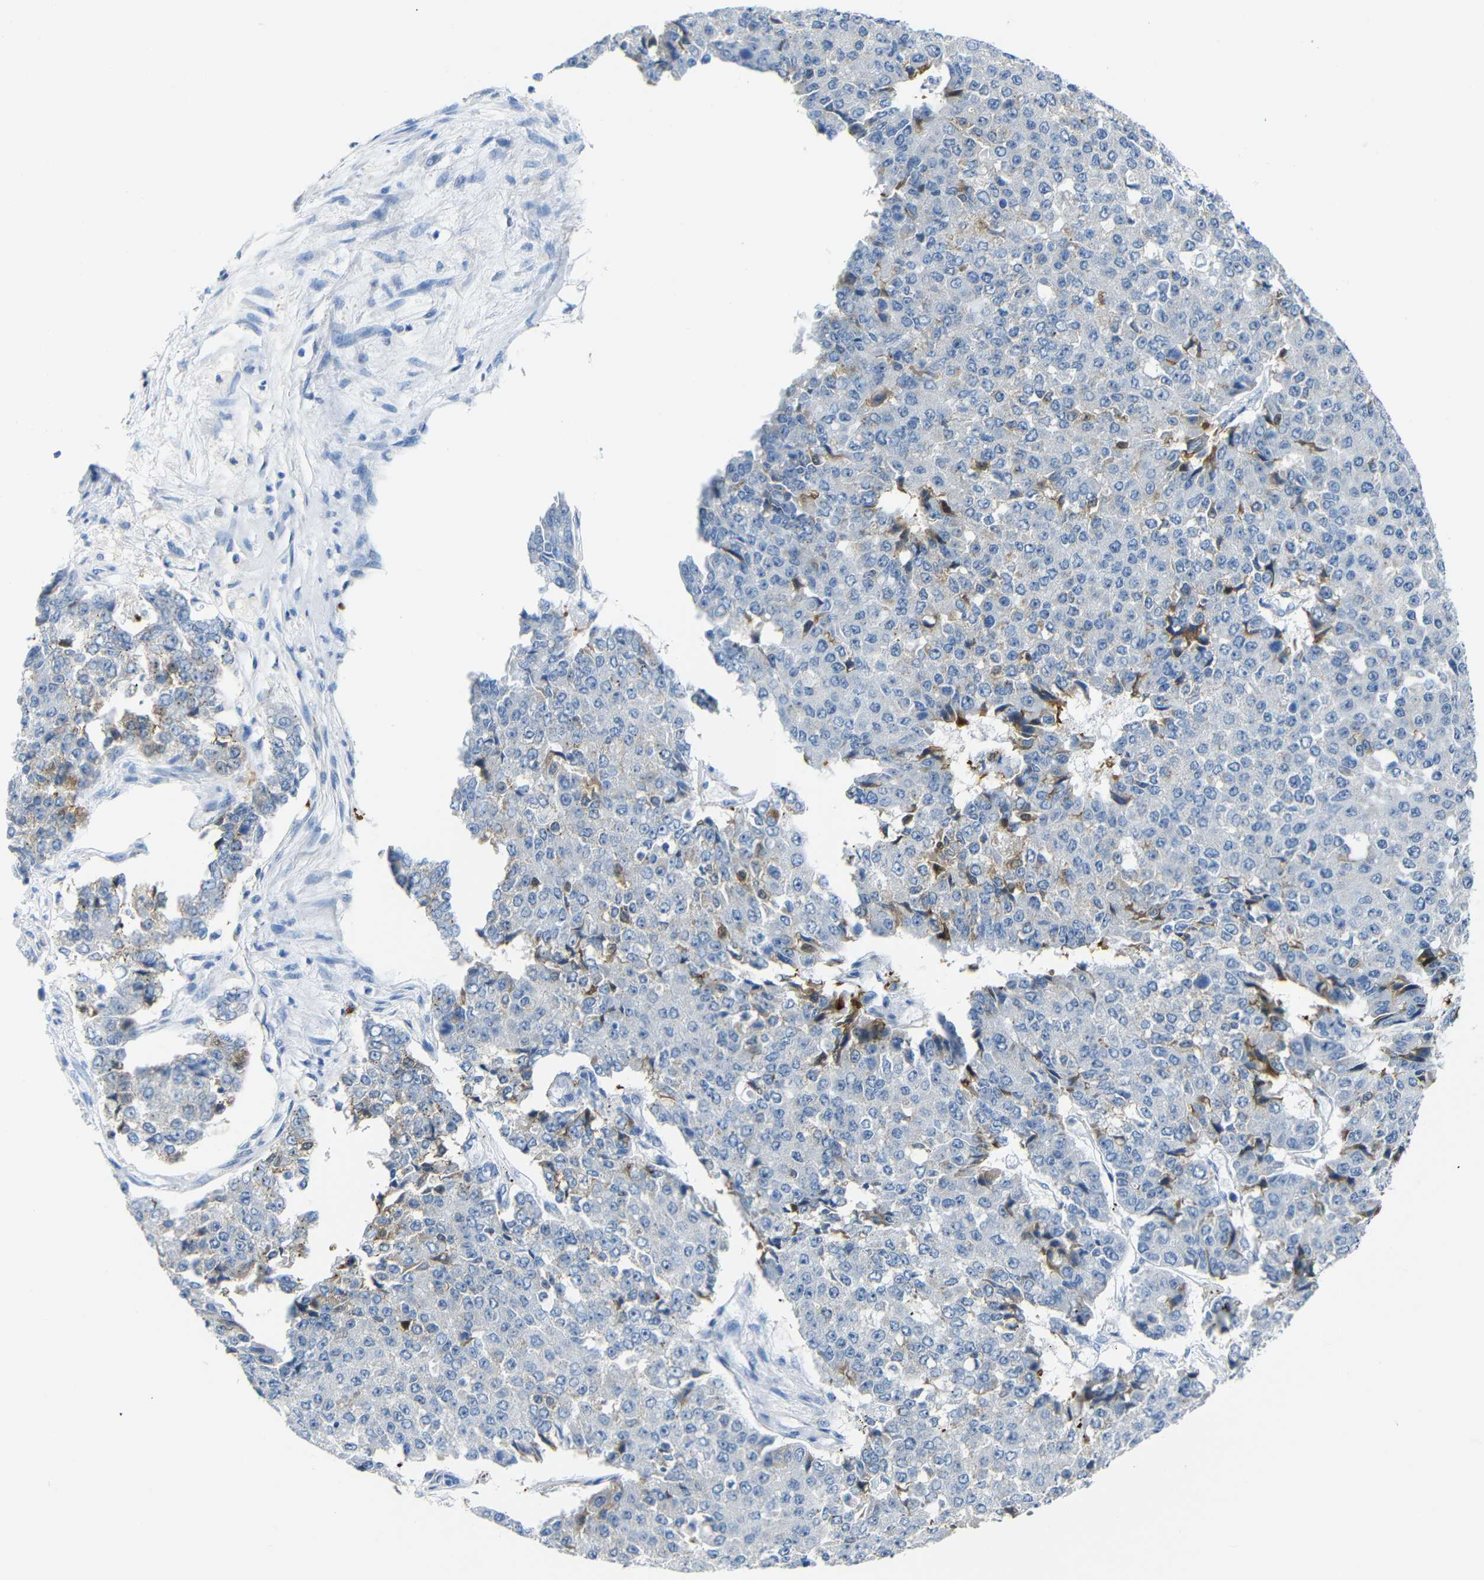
{"staining": {"intensity": "moderate", "quantity": "25%-75%", "location": "cytoplasmic/membranous"}, "tissue": "pancreatic cancer", "cell_type": "Tumor cells", "image_type": "cancer", "snomed": [{"axis": "morphology", "description": "Adenocarcinoma, NOS"}, {"axis": "topography", "description": "Pancreas"}], "caption": "Protein staining demonstrates moderate cytoplasmic/membranous expression in approximately 25%-75% of tumor cells in pancreatic cancer.", "gene": "C15orf48", "patient": {"sex": "male", "age": 50}}